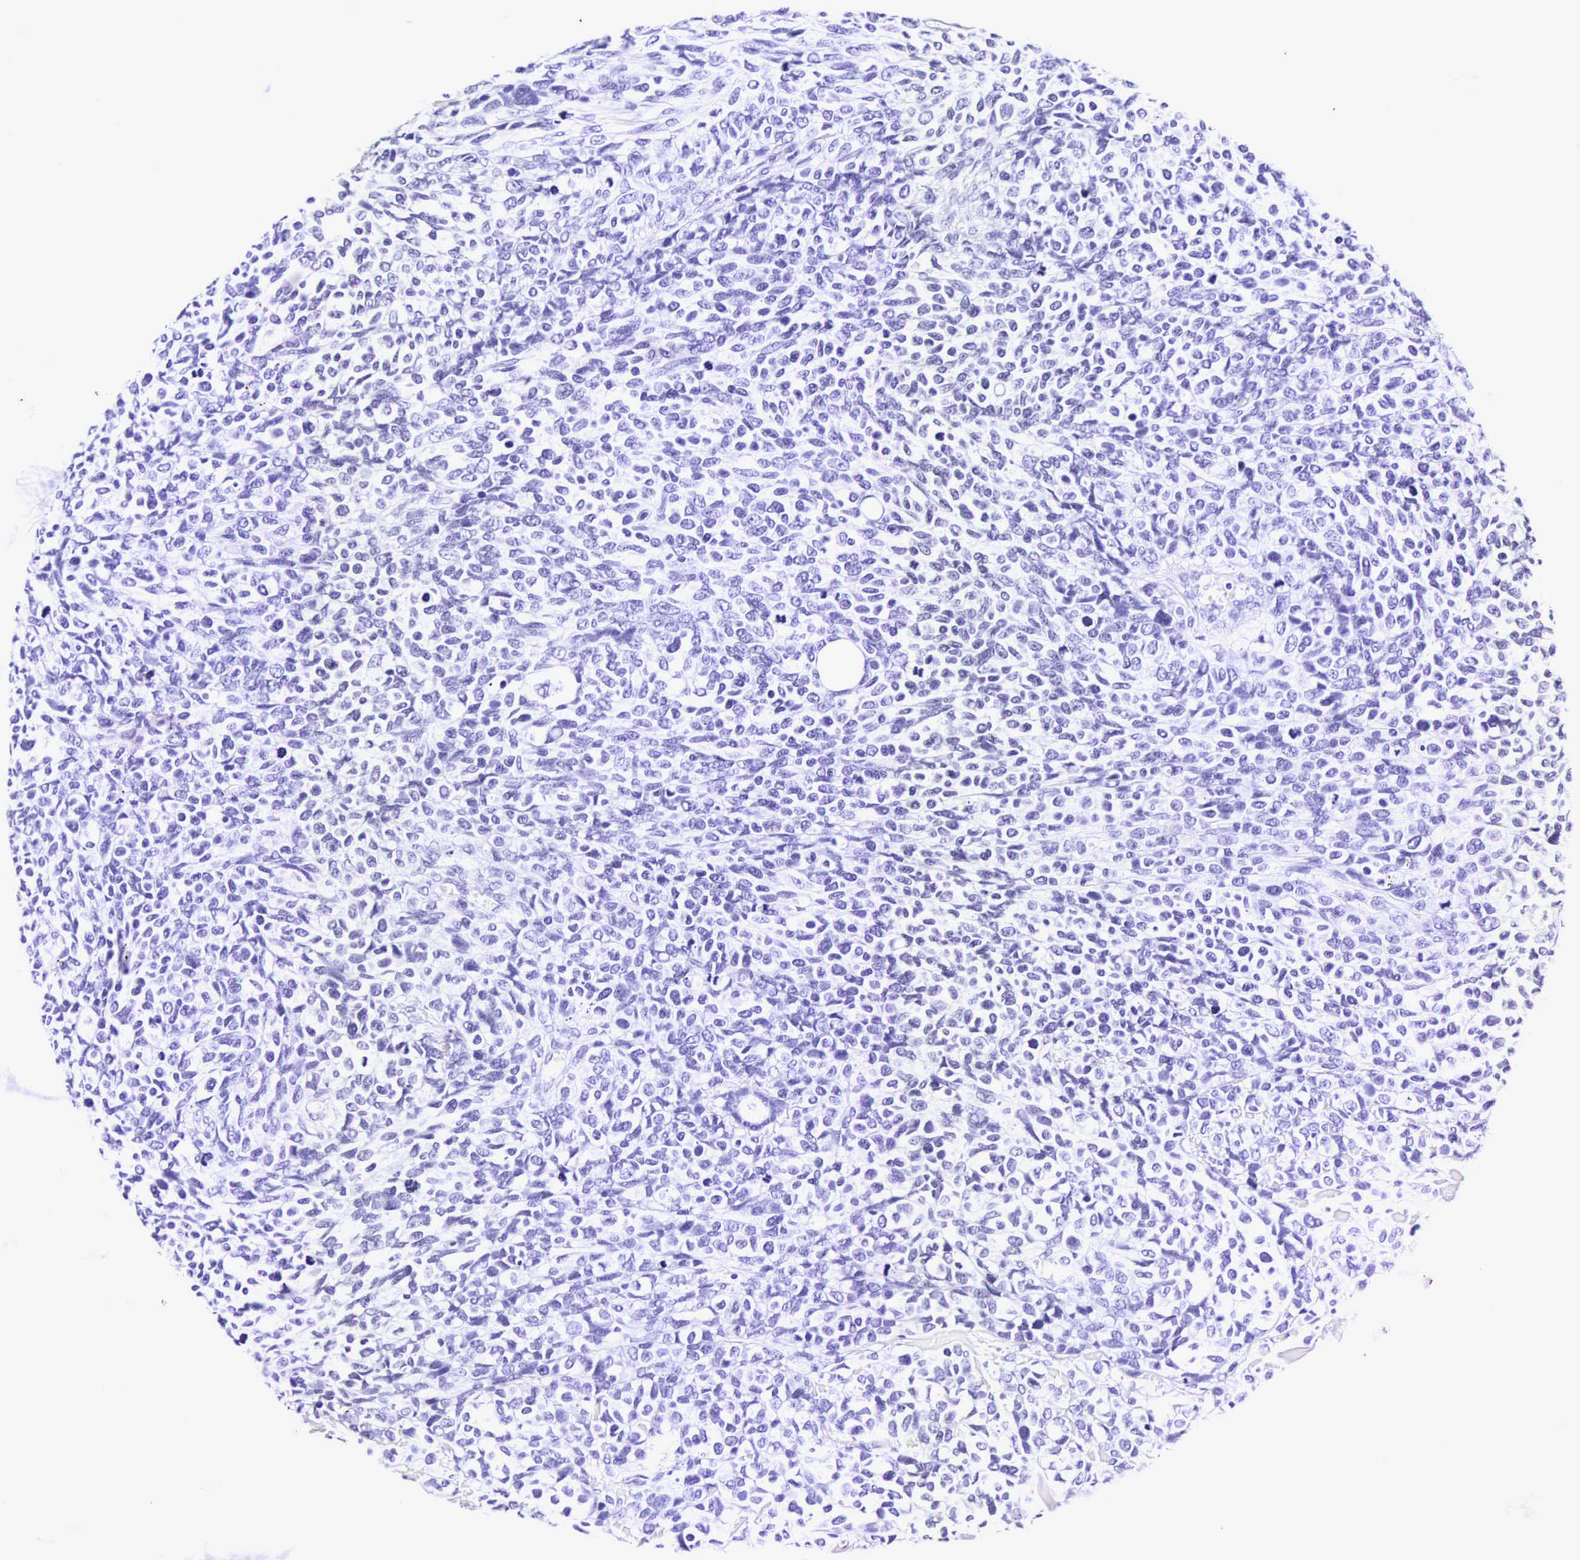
{"staining": {"intensity": "negative", "quantity": "none", "location": "none"}, "tissue": "melanoma", "cell_type": "Tumor cells", "image_type": "cancer", "snomed": [{"axis": "morphology", "description": "Malignant melanoma, NOS"}, {"axis": "topography", "description": "Skin"}], "caption": "There is no significant positivity in tumor cells of malignant melanoma.", "gene": "CD1A", "patient": {"sex": "female", "age": 85}}